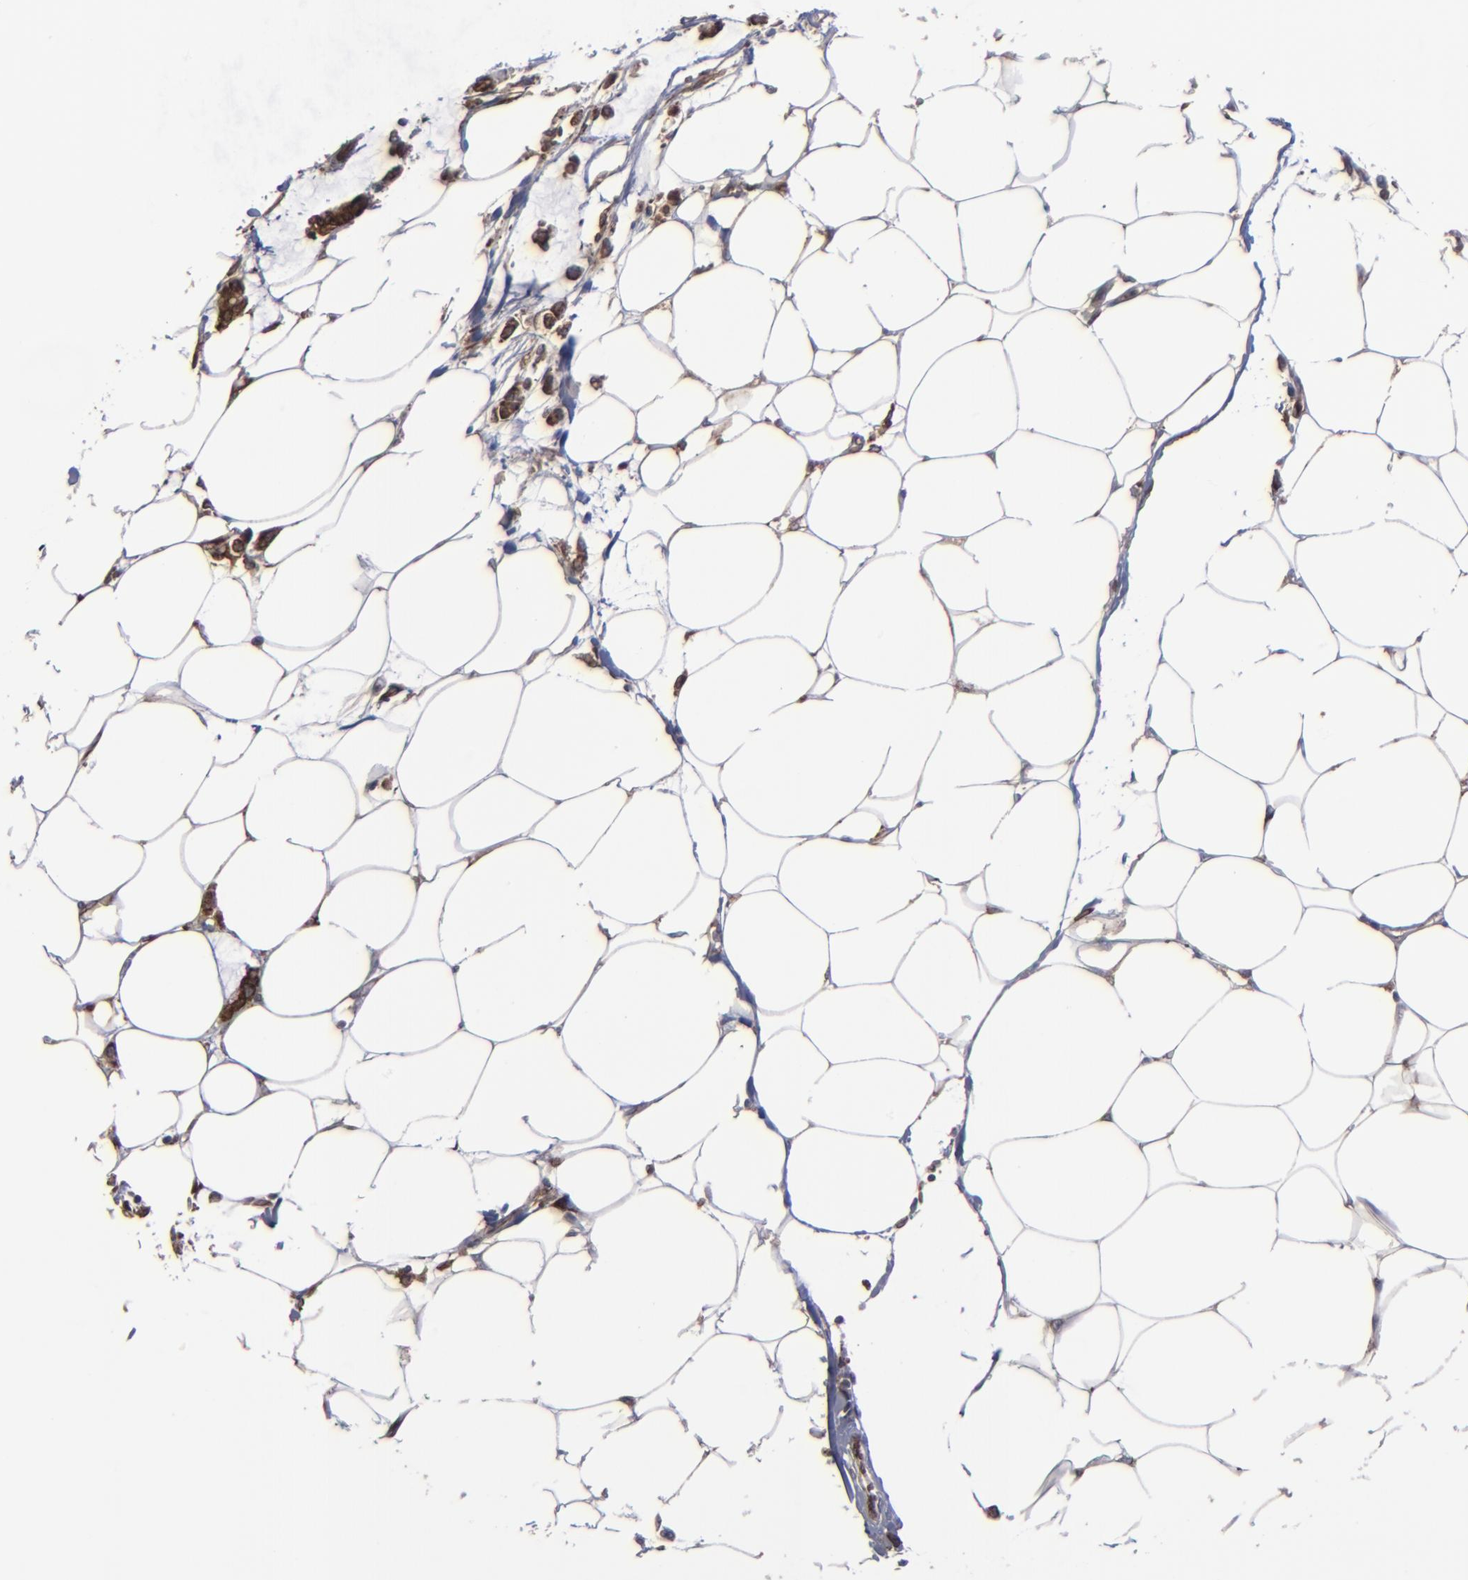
{"staining": {"intensity": "moderate", "quantity": ">75%", "location": "cytoplasmic/membranous"}, "tissue": "colorectal cancer", "cell_type": "Tumor cells", "image_type": "cancer", "snomed": [{"axis": "morphology", "description": "Normal tissue, NOS"}, {"axis": "morphology", "description": "Adenocarcinoma, NOS"}, {"axis": "topography", "description": "Colon"}, {"axis": "topography", "description": "Peripheral nerve tissue"}], "caption": "Colorectal cancer (adenocarcinoma) tissue exhibits moderate cytoplasmic/membranous expression in approximately >75% of tumor cells", "gene": "CNIH1", "patient": {"sex": "male", "age": 14}}